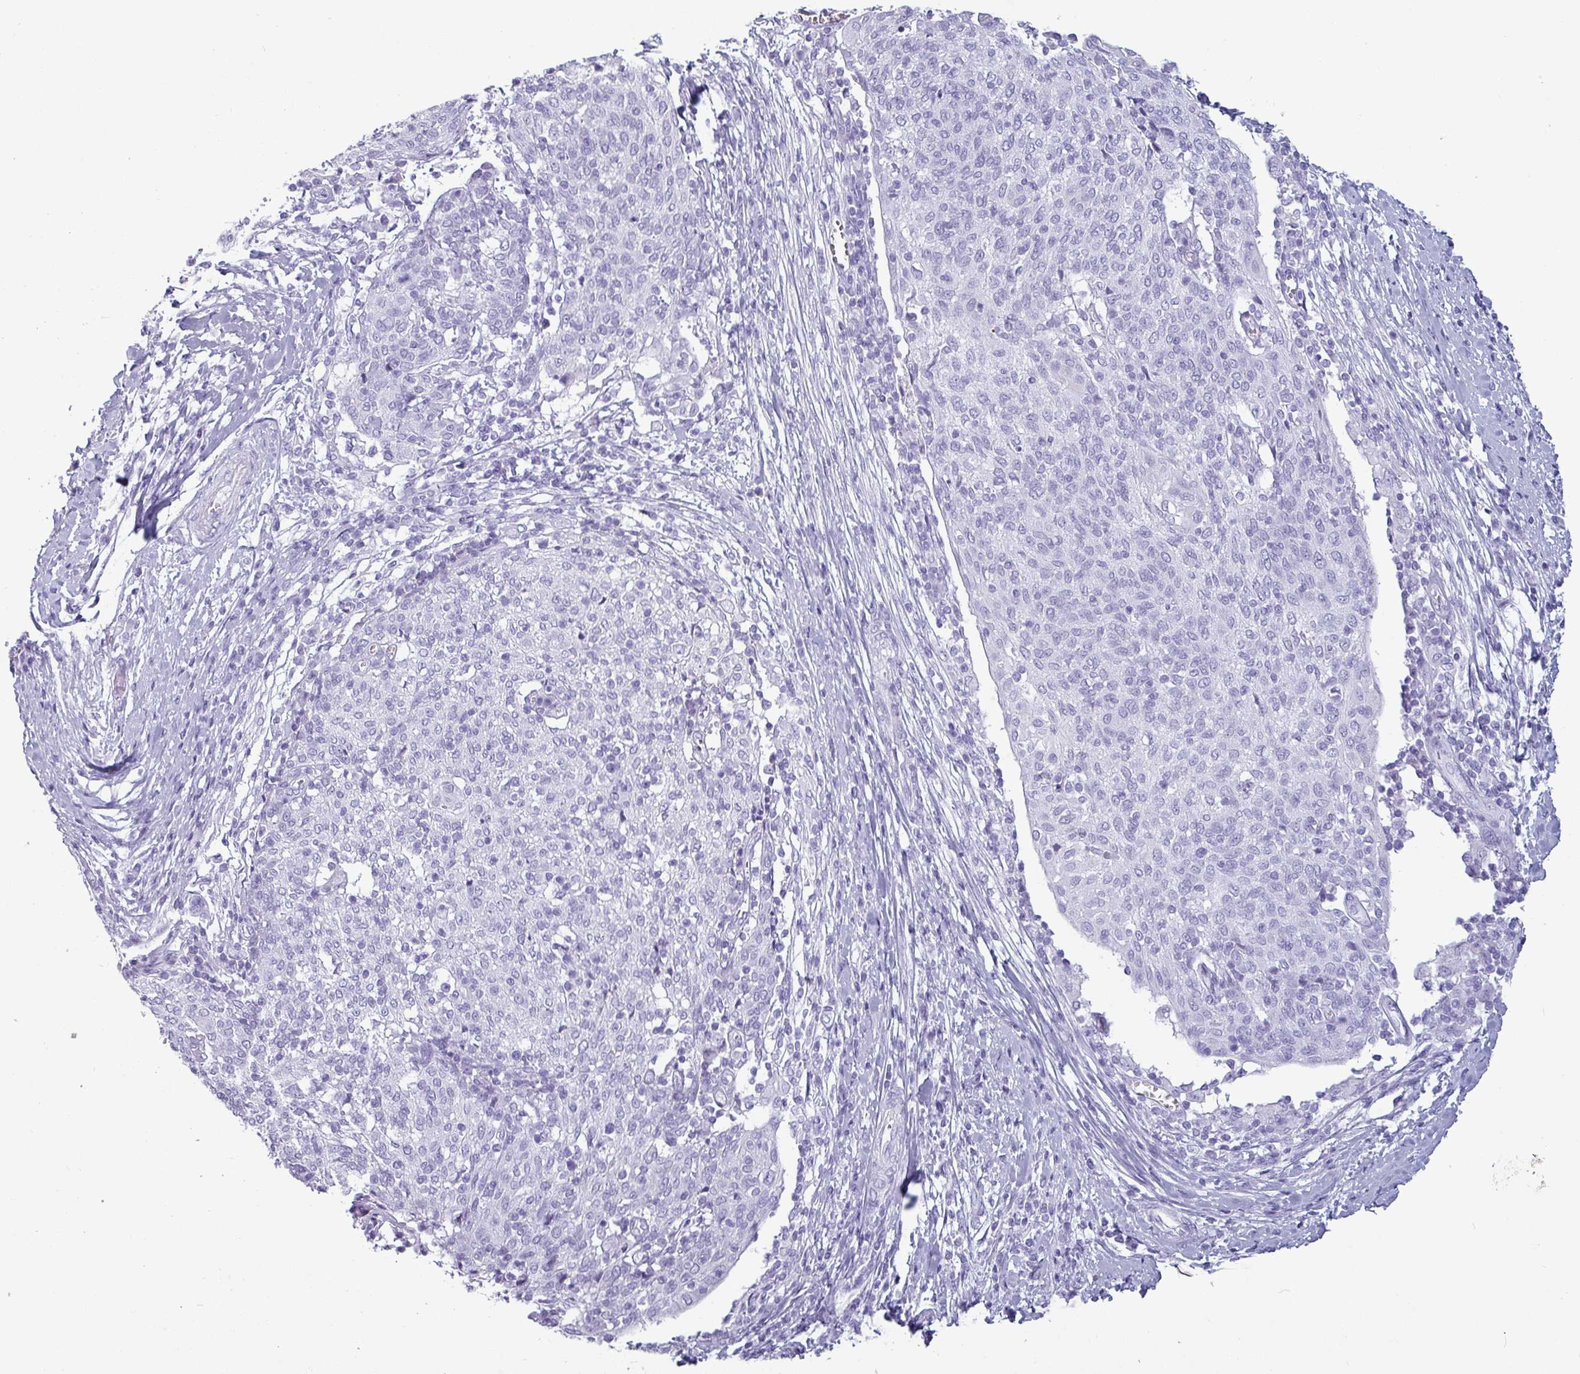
{"staining": {"intensity": "negative", "quantity": "none", "location": "none"}, "tissue": "cervical cancer", "cell_type": "Tumor cells", "image_type": "cancer", "snomed": [{"axis": "morphology", "description": "Squamous cell carcinoma, NOS"}, {"axis": "topography", "description": "Cervix"}], "caption": "Immunohistochemistry image of neoplastic tissue: squamous cell carcinoma (cervical) stained with DAB shows no significant protein positivity in tumor cells. Brightfield microscopy of immunohistochemistry stained with DAB (3,3'-diaminobenzidine) (brown) and hematoxylin (blue), captured at high magnification.", "gene": "CRYBB2", "patient": {"sex": "female", "age": 52}}